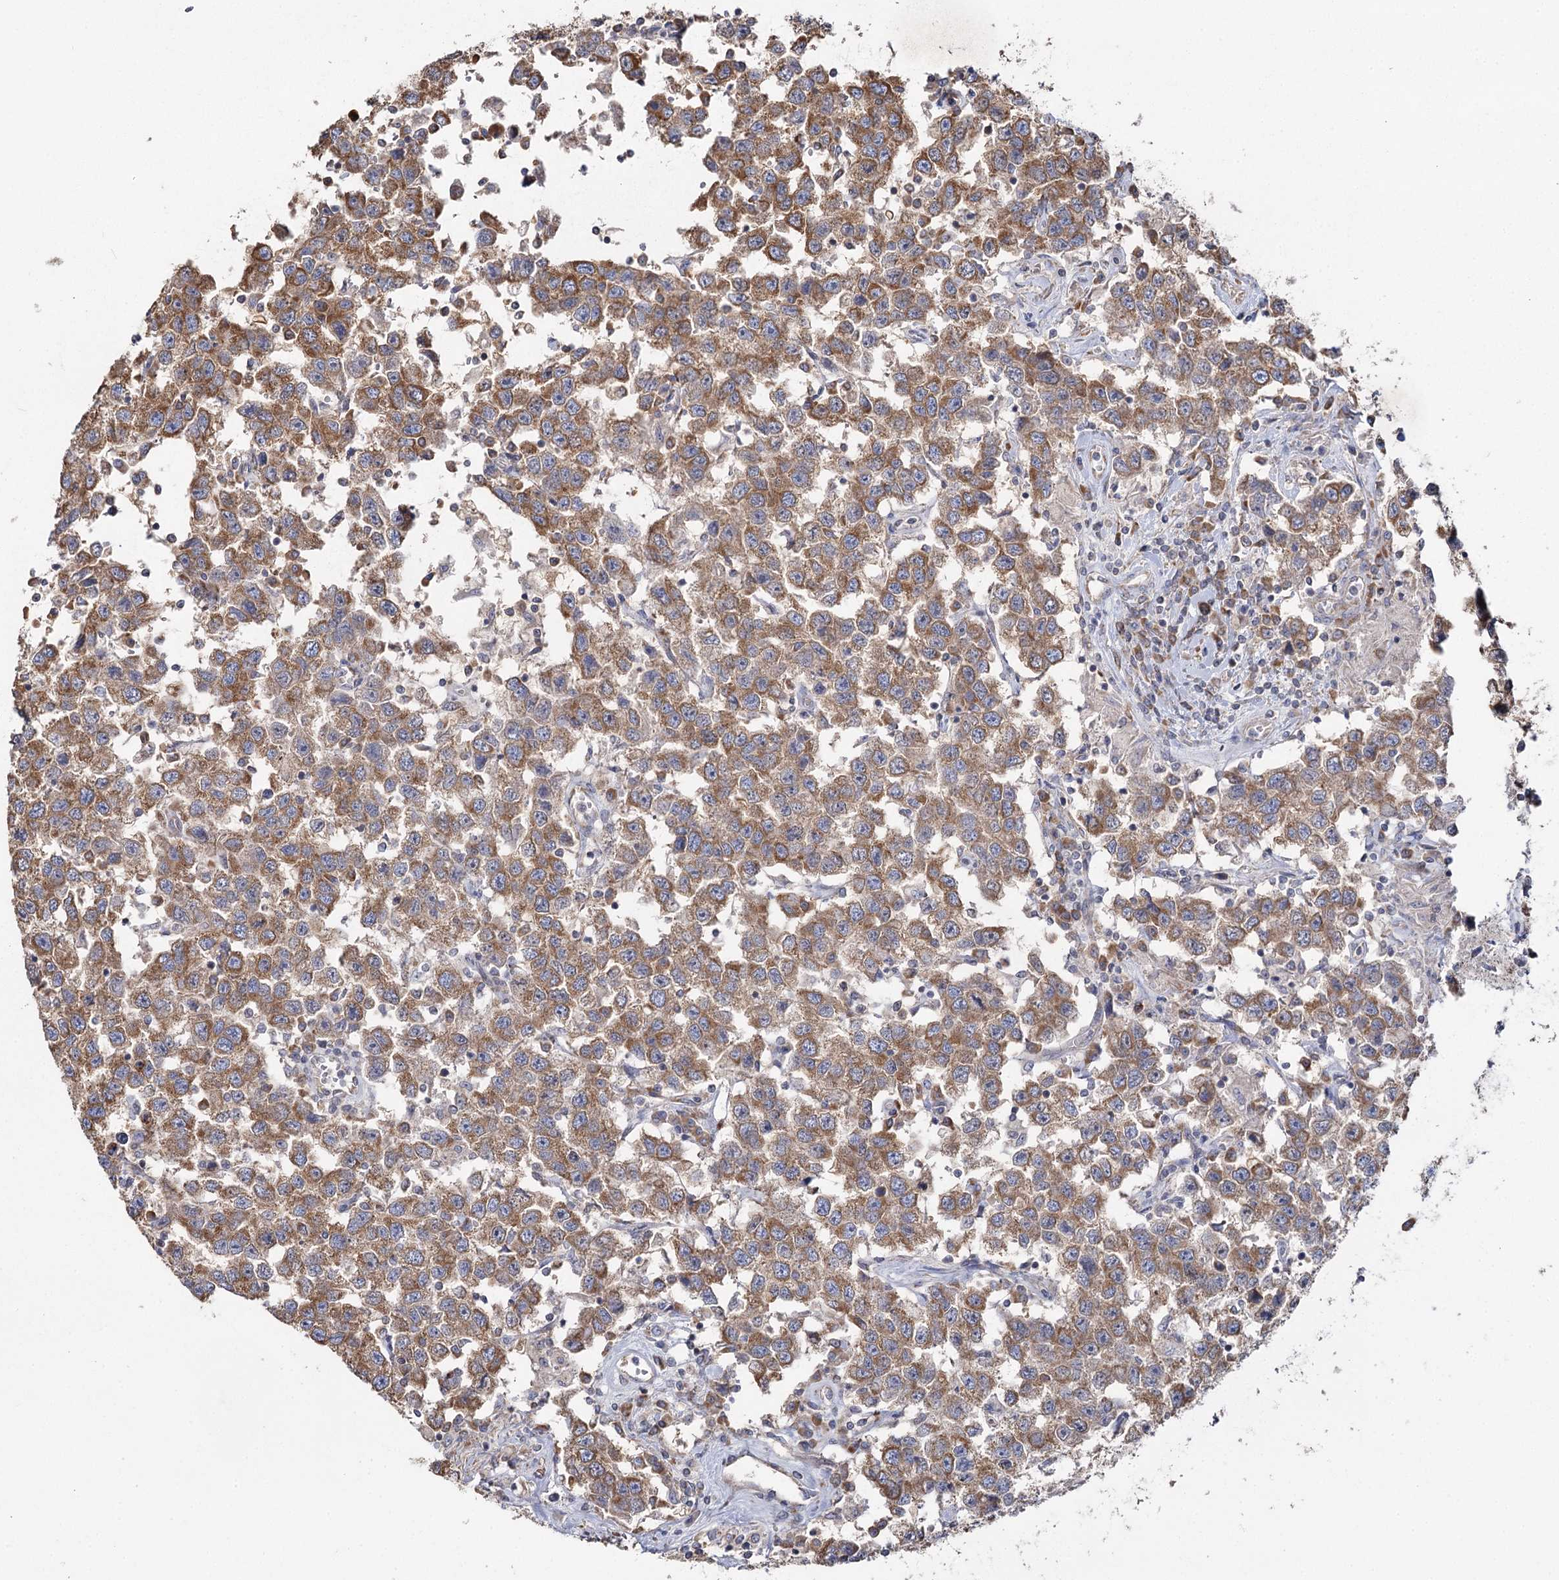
{"staining": {"intensity": "moderate", "quantity": ">75%", "location": "cytoplasmic/membranous"}, "tissue": "testis cancer", "cell_type": "Tumor cells", "image_type": "cancer", "snomed": [{"axis": "morphology", "description": "Seminoma, NOS"}, {"axis": "topography", "description": "Testis"}], "caption": "Protein expression by immunohistochemistry demonstrates moderate cytoplasmic/membranous expression in about >75% of tumor cells in testis cancer.", "gene": "ACOX2", "patient": {"sex": "male", "age": 41}}